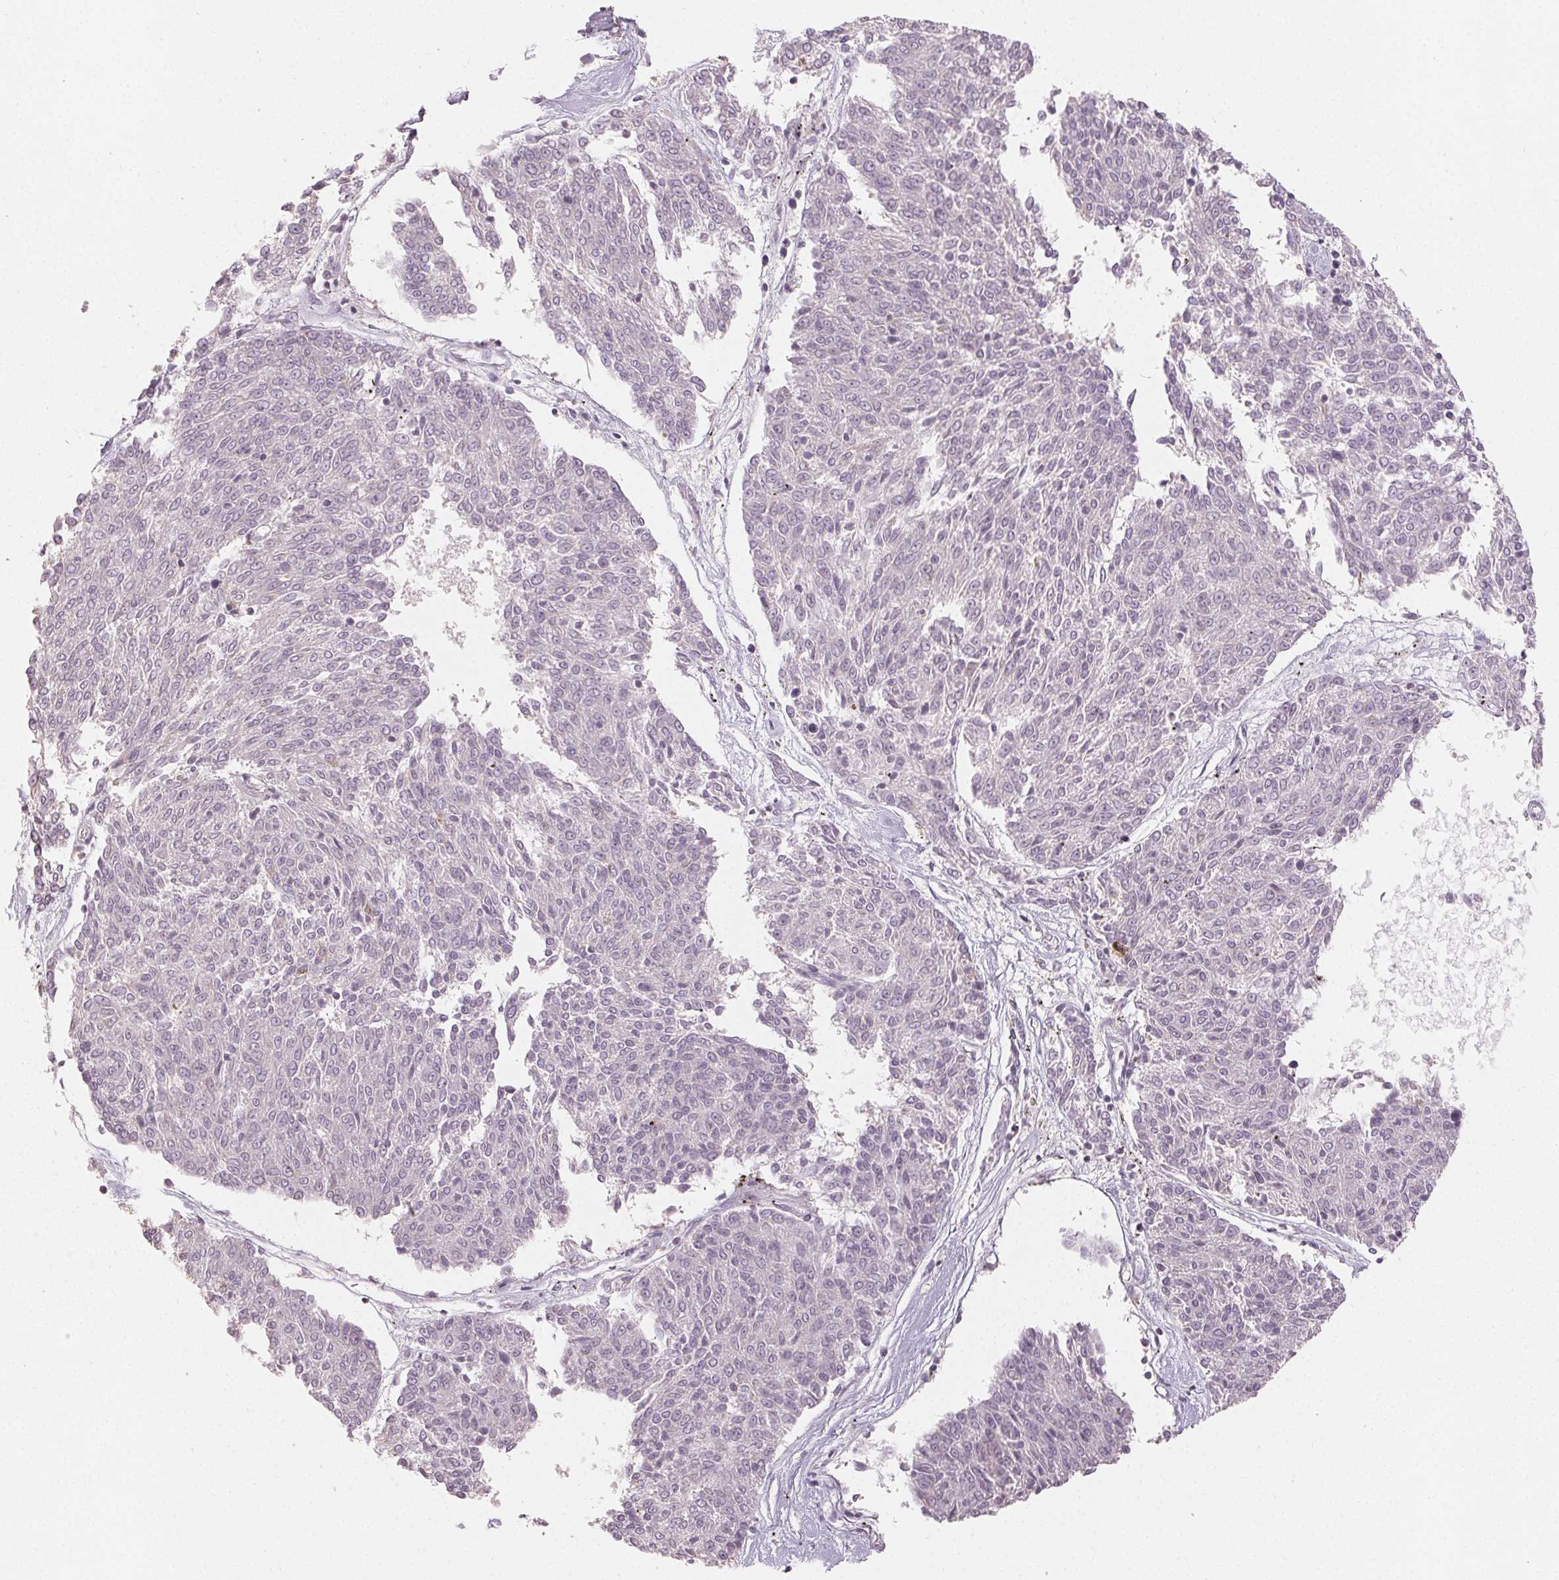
{"staining": {"intensity": "negative", "quantity": "none", "location": "none"}, "tissue": "melanoma", "cell_type": "Tumor cells", "image_type": "cancer", "snomed": [{"axis": "morphology", "description": "Malignant melanoma, NOS"}, {"axis": "topography", "description": "Skin"}], "caption": "An immunohistochemistry (IHC) histopathology image of melanoma is shown. There is no staining in tumor cells of melanoma.", "gene": "LVRN", "patient": {"sex": "female", "age": 72}}